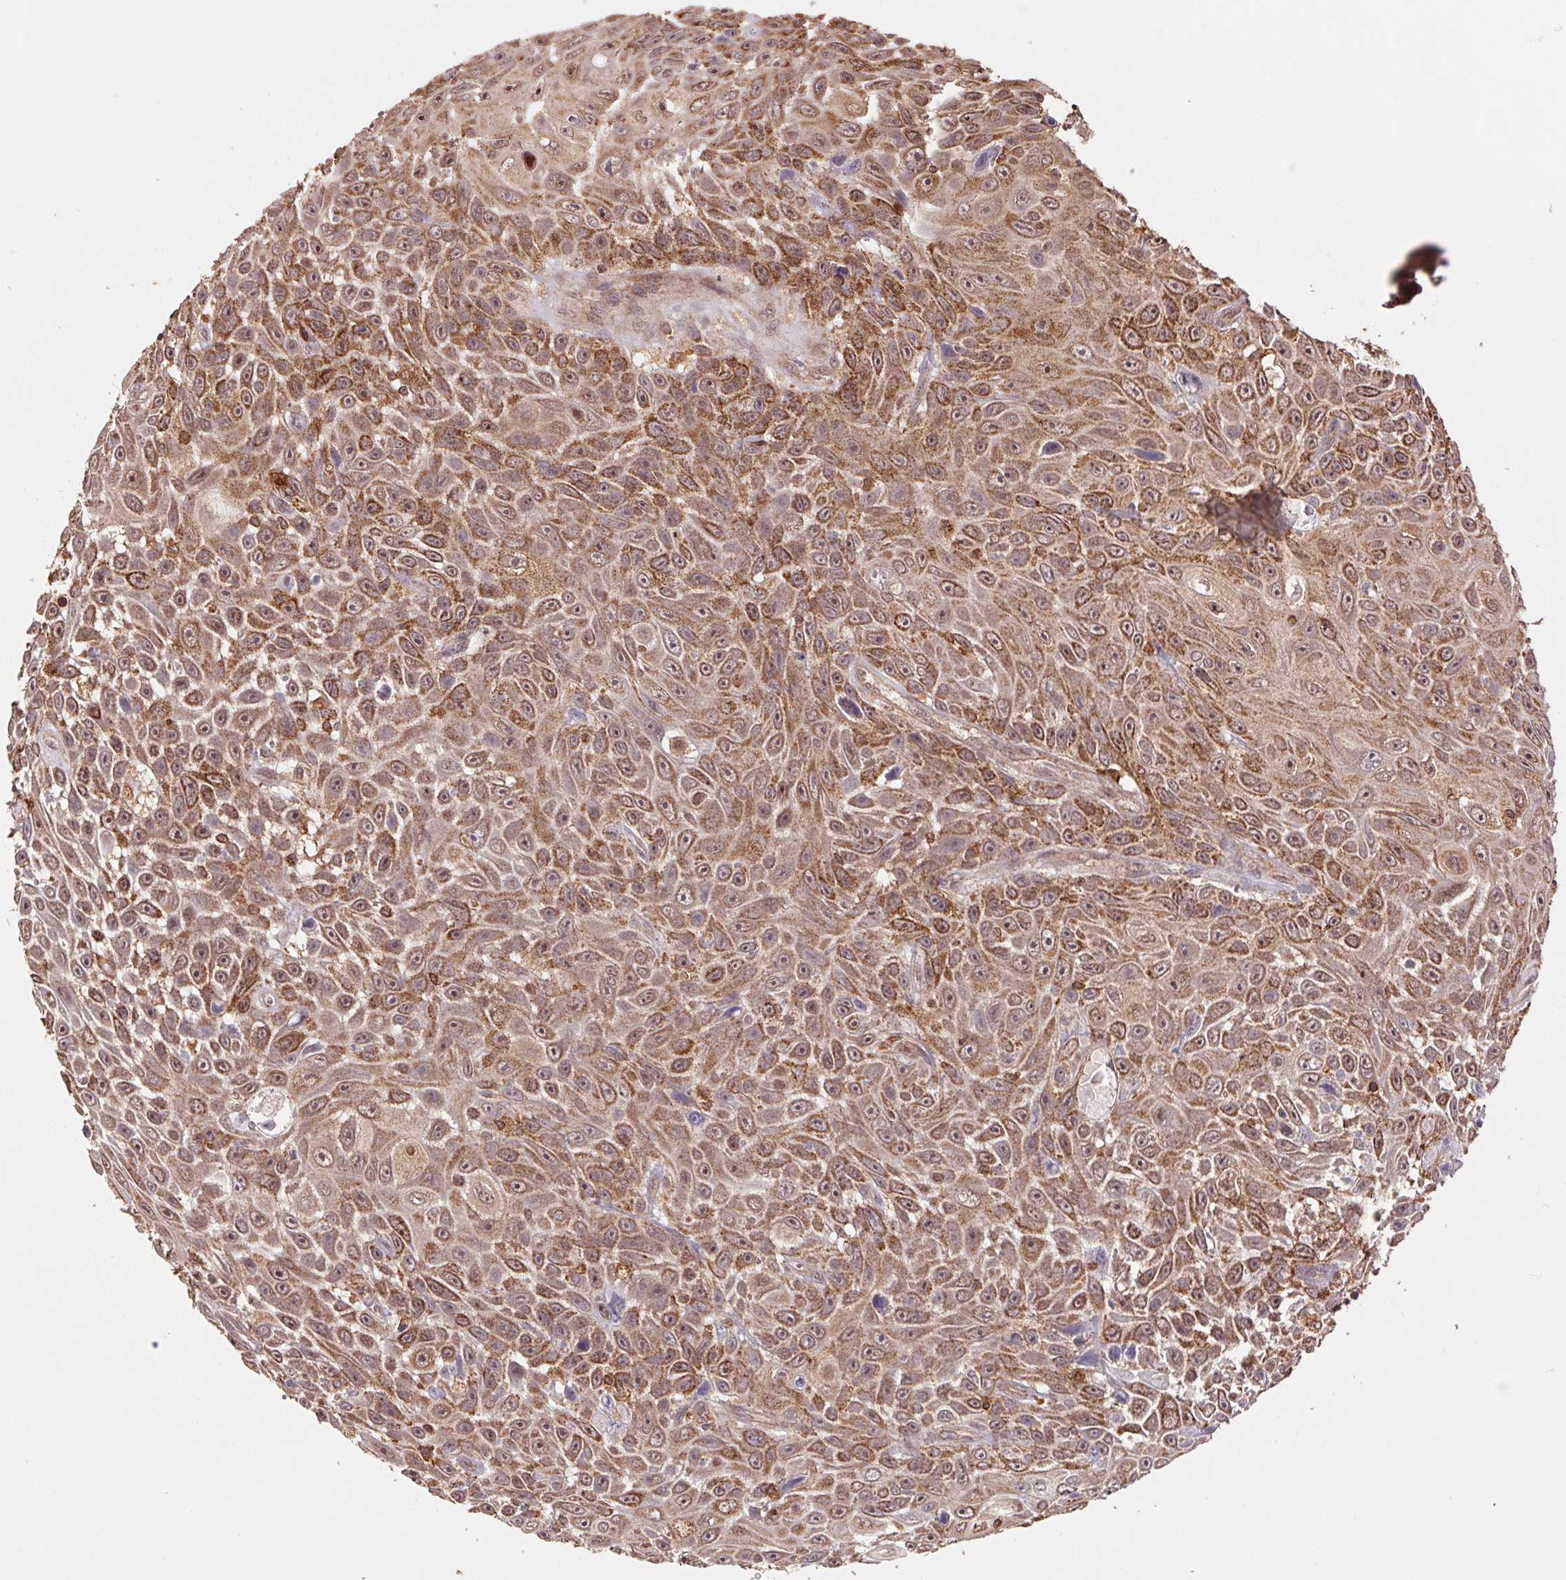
{"staining": {"intensity": "strong", "quantity": ">75%", "location": "cytoplasmic/membranous,nuclear"}, "tissue": "skin cancer", "cell_type": "Tumor cells", "image_type": "cancer", "snomed": [{"axis": "morphology", "description": "Squamous cell carcinoma, NOS"}, {"axis": "topography", "description": "Skin"}], "caption": "A high-resolution photomicrograph shows immunohistochemistry staining of skin cancer (squamous cell carcinoma), which demonstrates strong cytoplasmic/membranous and nuclear staining in about >75% of tumor cells.", "gene": "URM1", "patient": {"sex": "male", "age": 82}}